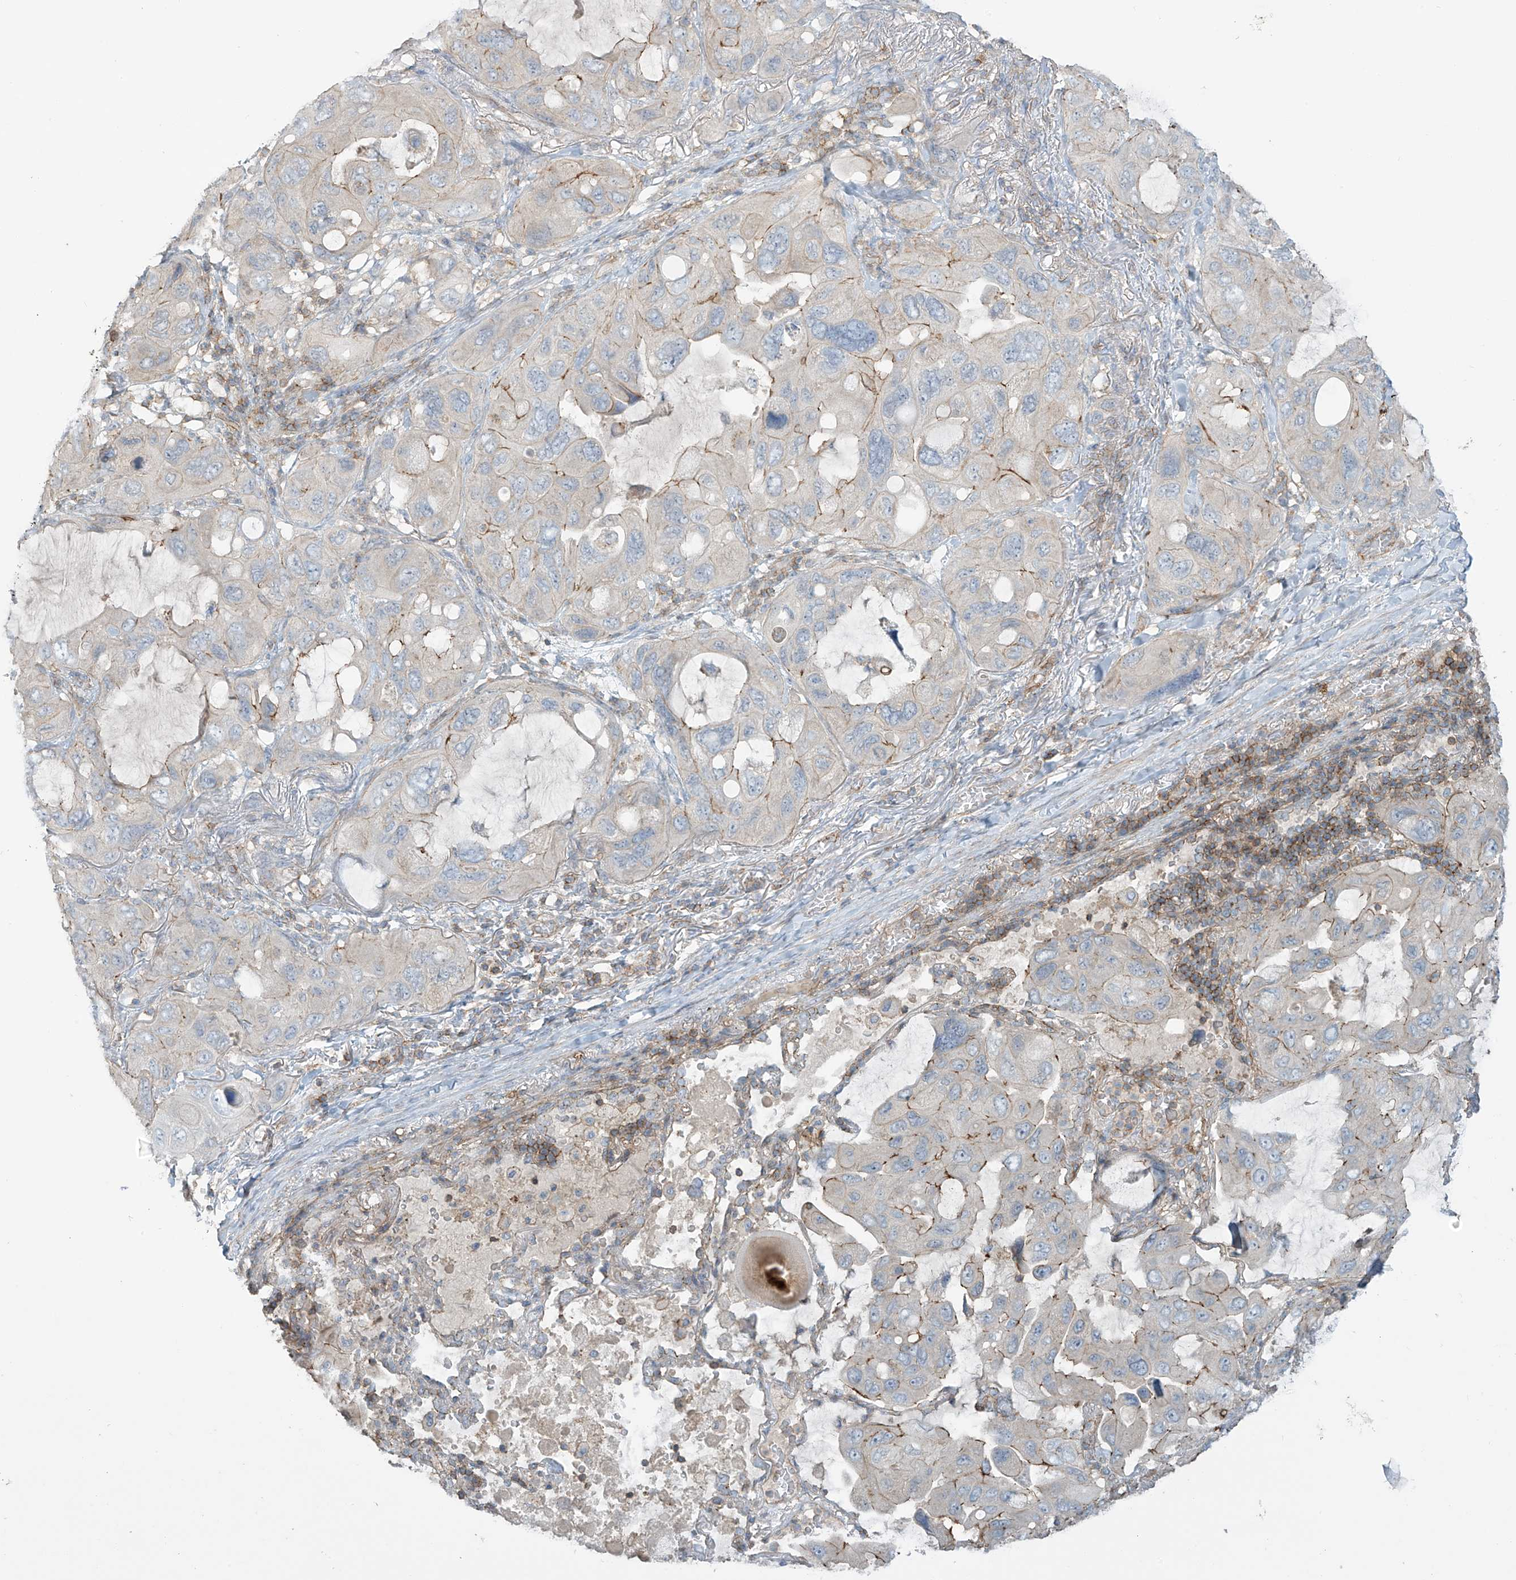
{"staining": {"intensity": "moderate", "quantity": "<25%", "location": "cytoplasmic/membranous"}, "tissue": "lung cancer", "cell_type": "Tumor cells", "image_type": "cancer", "snomed": [{"axis": "morphology", "description": "Squamous cell carcinoma, NOS"}, {"axis": "topography", "description": "Lung"}], "caption": "Immunohistochemical staining of lung cancer (squamous cell carcinoma) reveals low levels of moderate cytoplasmic/membranous expression in about <25% of tumor cells.", "gene": "SLC9A2", "patient": {"sex": "female", "age": 73}}